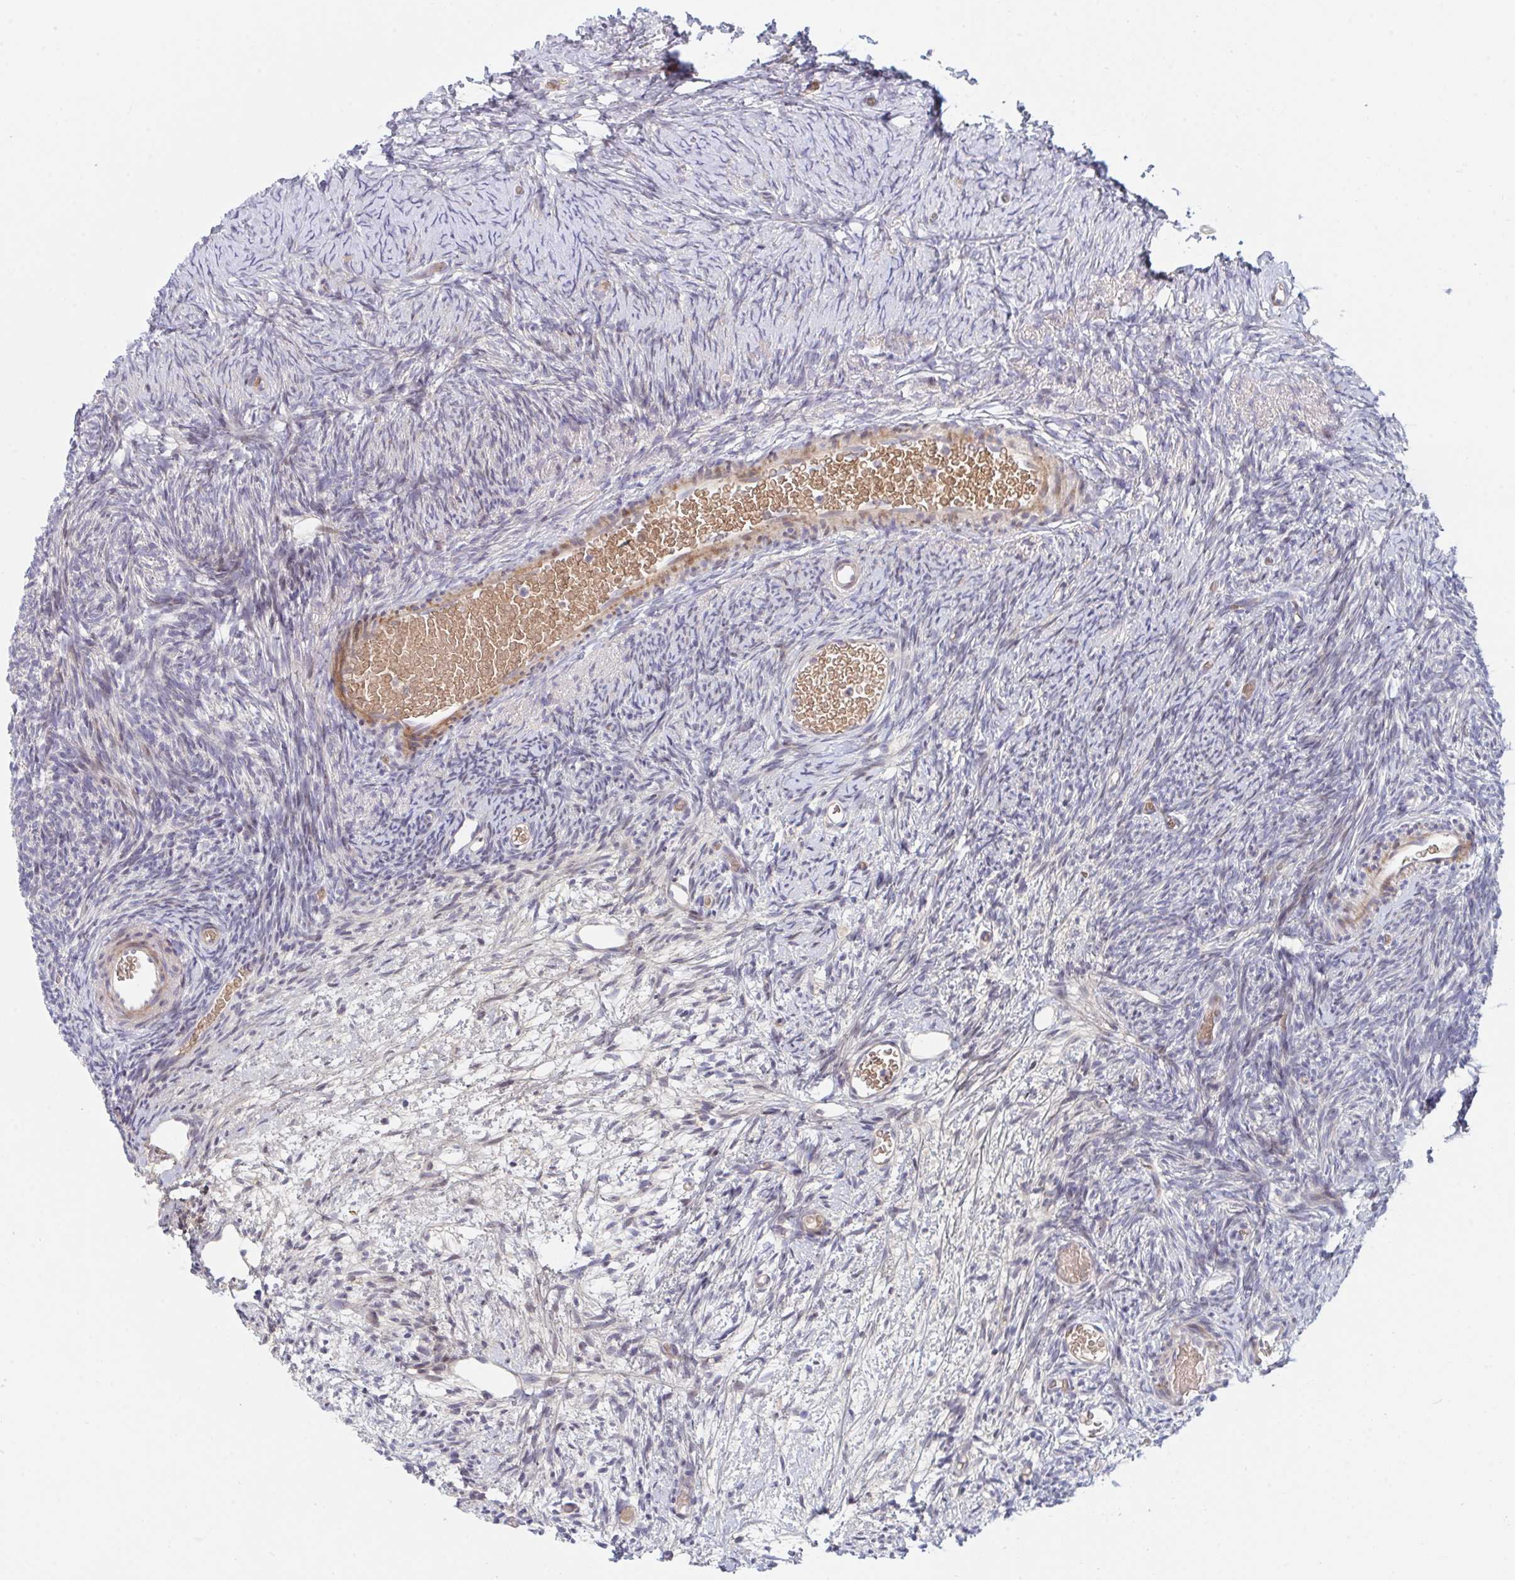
{"staining": {"intensity": "weak", "quantity": ">75%", "location": "cytoplasmic/membranous"}, "tissue": "ovary", "cell_type": "Follicle cells", "image_type": "normal", "snomed": [{"axis": "morphology", "description": "Normal tissue, NOS"}, {"axis": "topography", "description": "Ovary"}], "caption": "Immunohistochemical staining of benign ovary demonstrates weak cytoplasmic/membranous protein expression in about >75% of follicle cells.", "gene": "TNFSF4", "patient": {"sex": "female", "age": 39}}